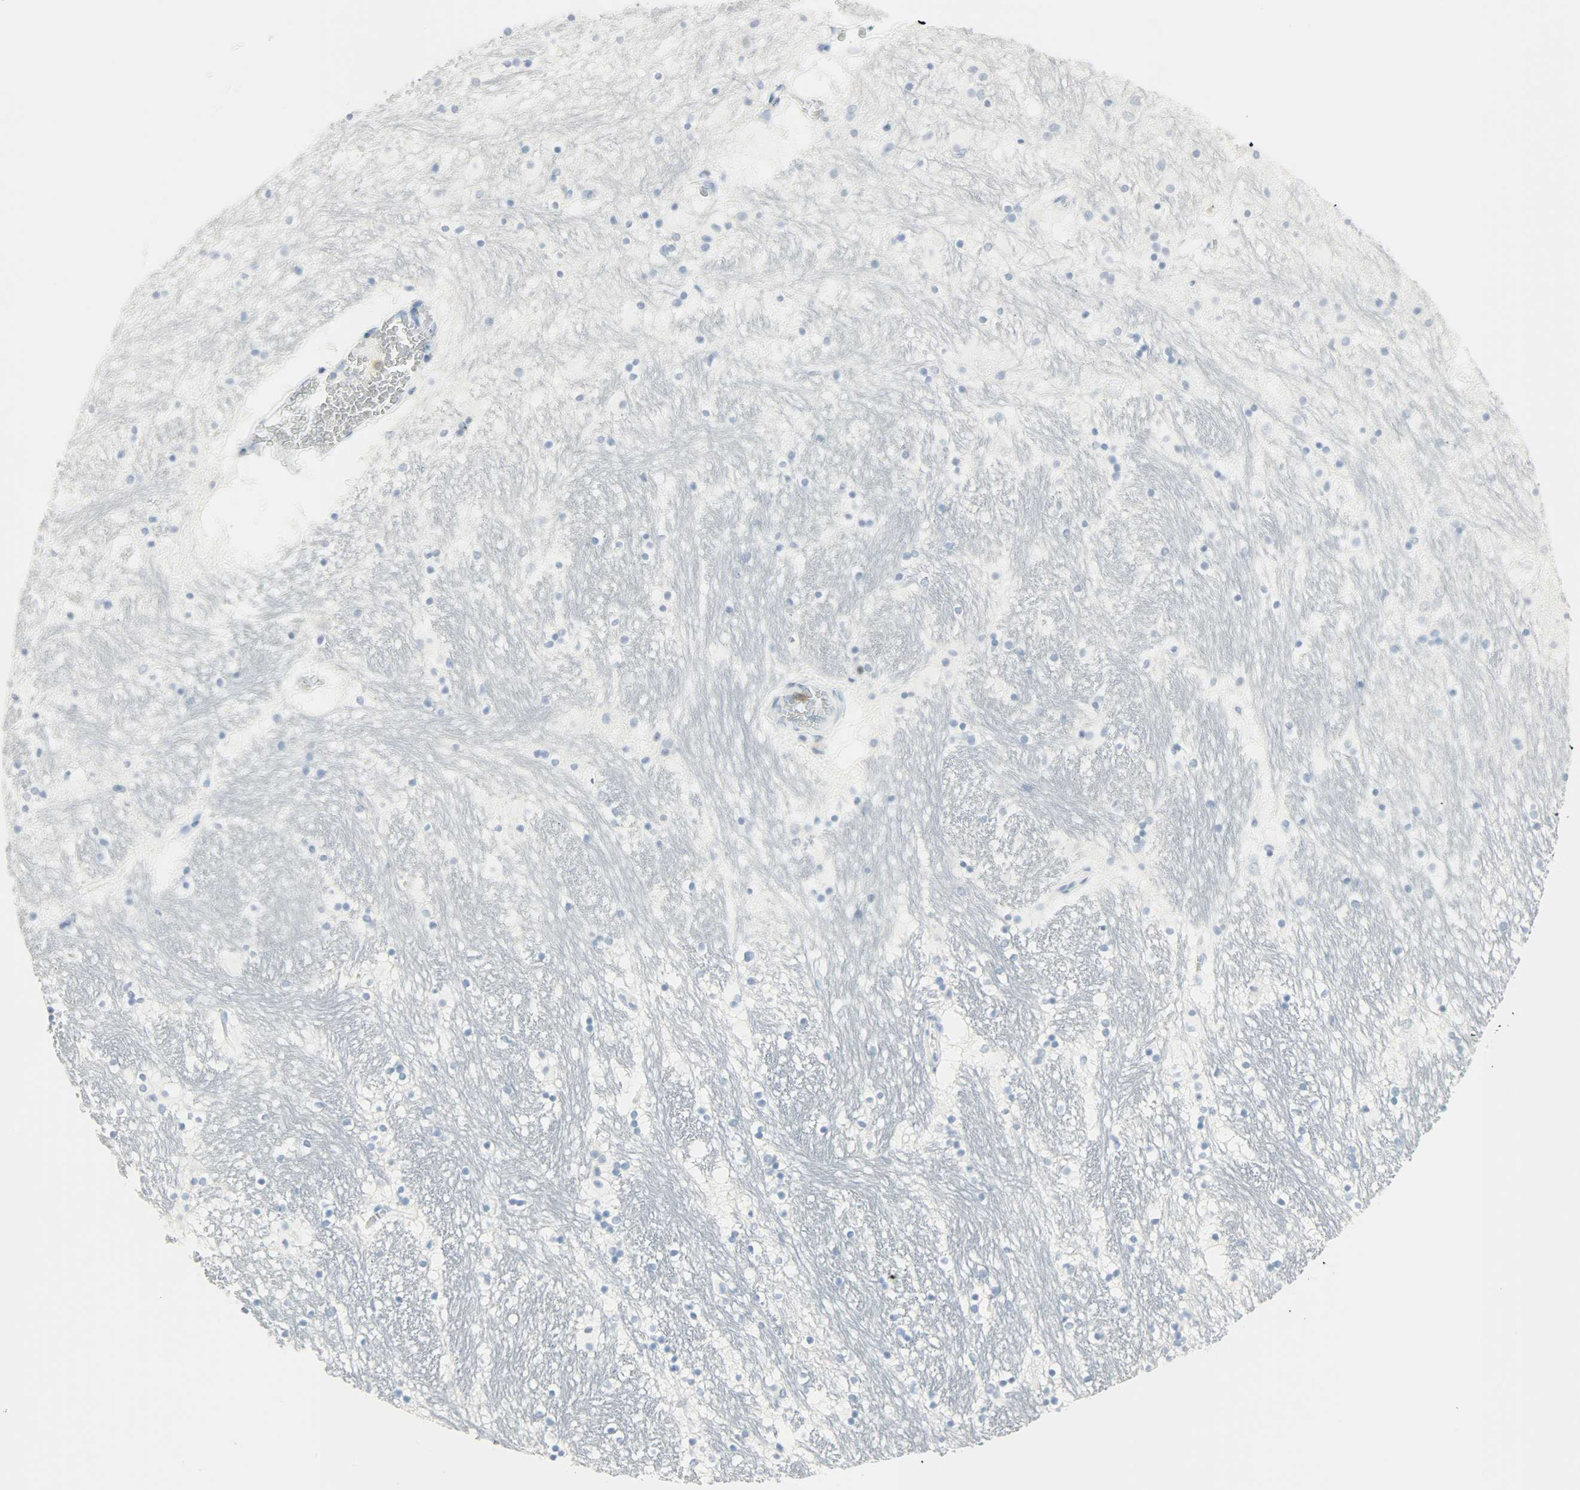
{"staining": {"intensity": "negative", "quantity": "none", "location": "none"}, "tissue": "hippocampus", "cell_type": "Glial cells", "image_type": "normal", "snomed": [{"axis": "morphology", "description": "Normal tissue, NOS"}, {"axis": "topography", "description": "Hippocampus"}], "caption": "Glial cells are negative for protein expression in benign human hippocampus.", "gene": "PTPN6", "patient": {"sex": "male", "age": 45}}